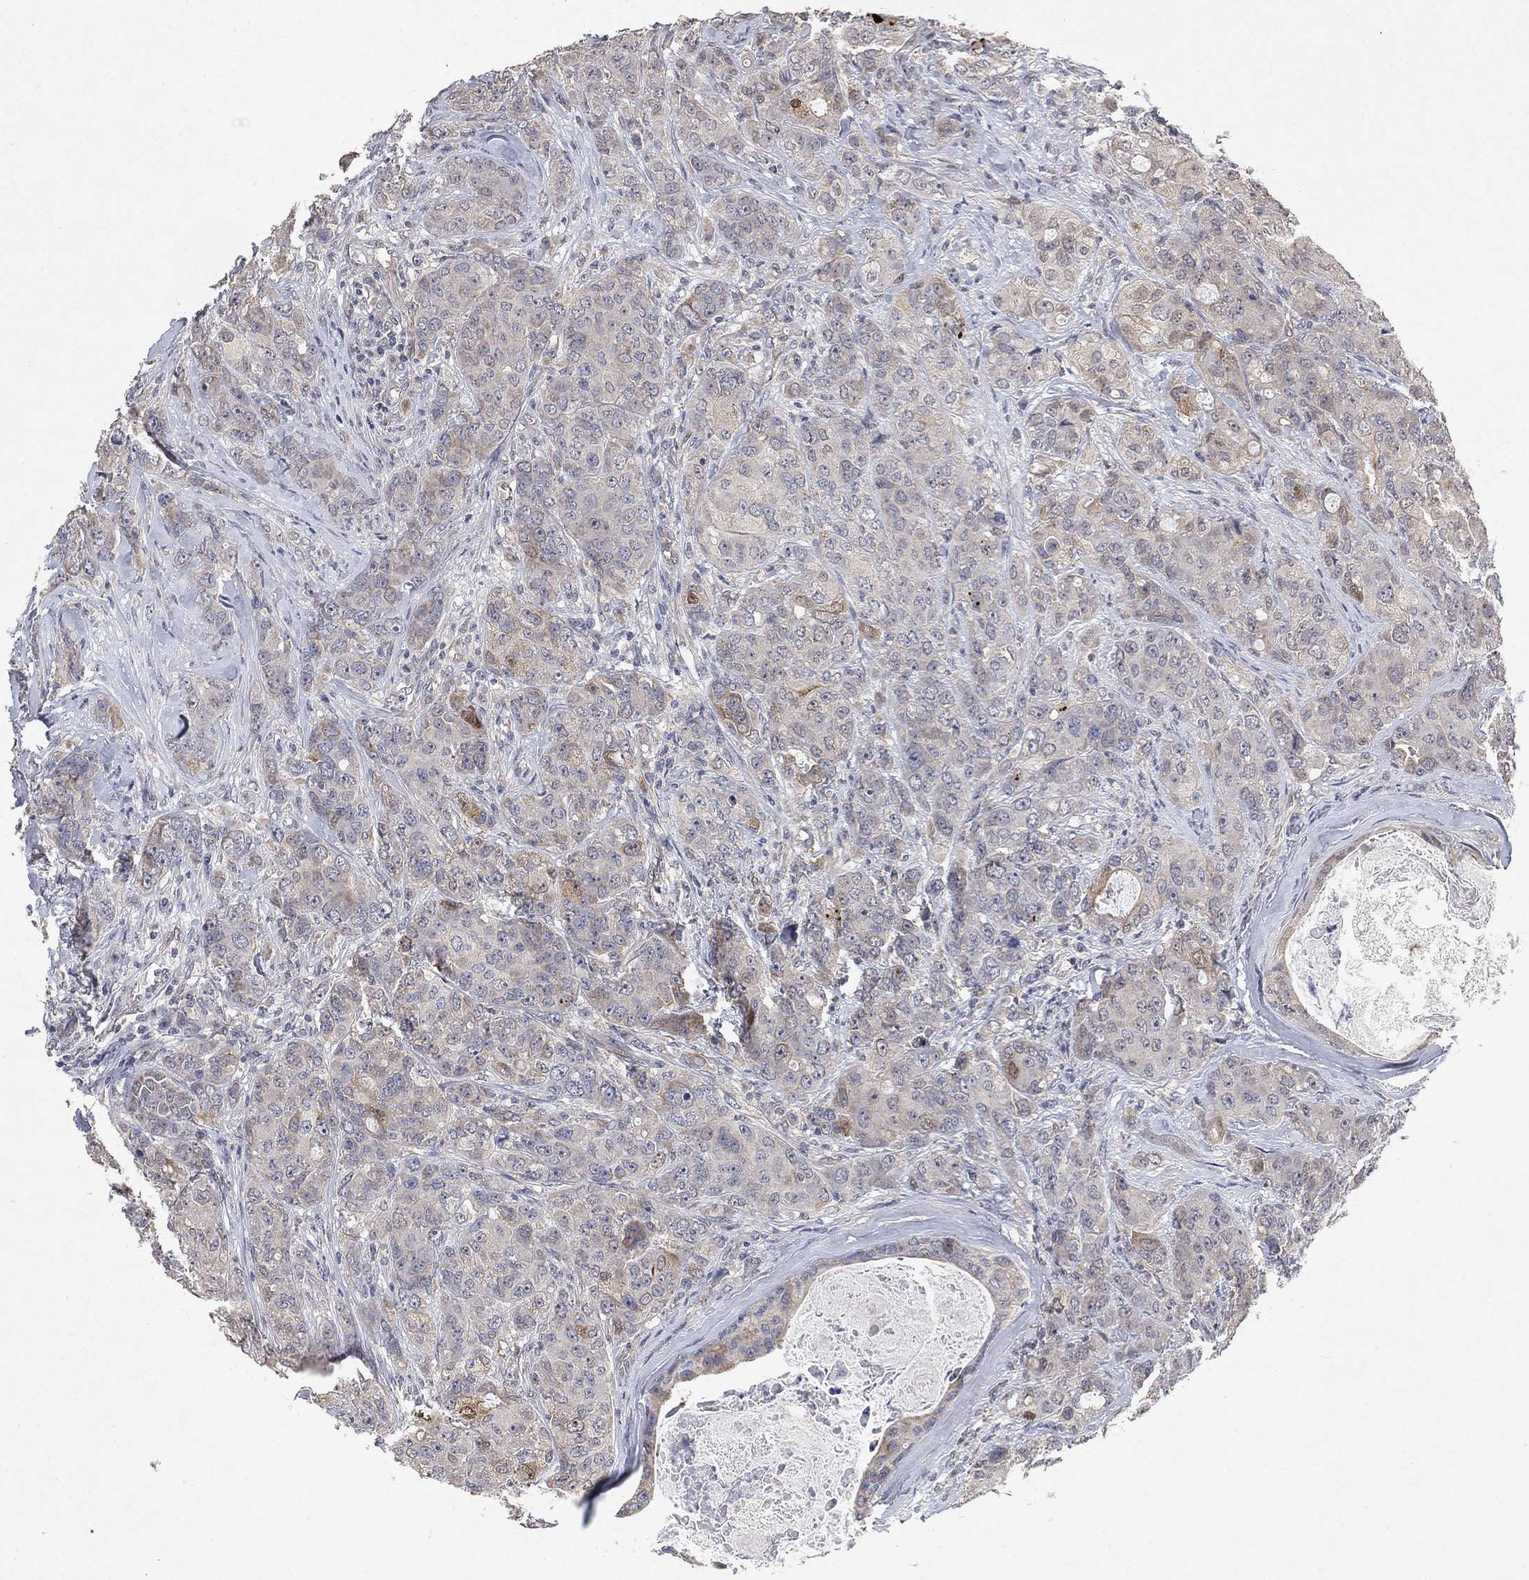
{"staining": {"intensity": "weak", "quantity": "<25%", "location": "cytoplasmic/membranous"}, "tissue": "breast cancer", "cell_type": "Tumor cells", "image_type": "cancer", "snomed": [{"axis": "morphology", "description": "Duct carcinoma"}, {"axis": "topography", "description": "Breast"}], "caption": "DAB (3,3'-diaminobenzidine) immunohistochemical staining of human breast cancer shows no significant staining in tumor cells.", "gene": "MCUR1", "patient": {"sex": "female", "age": 43}}